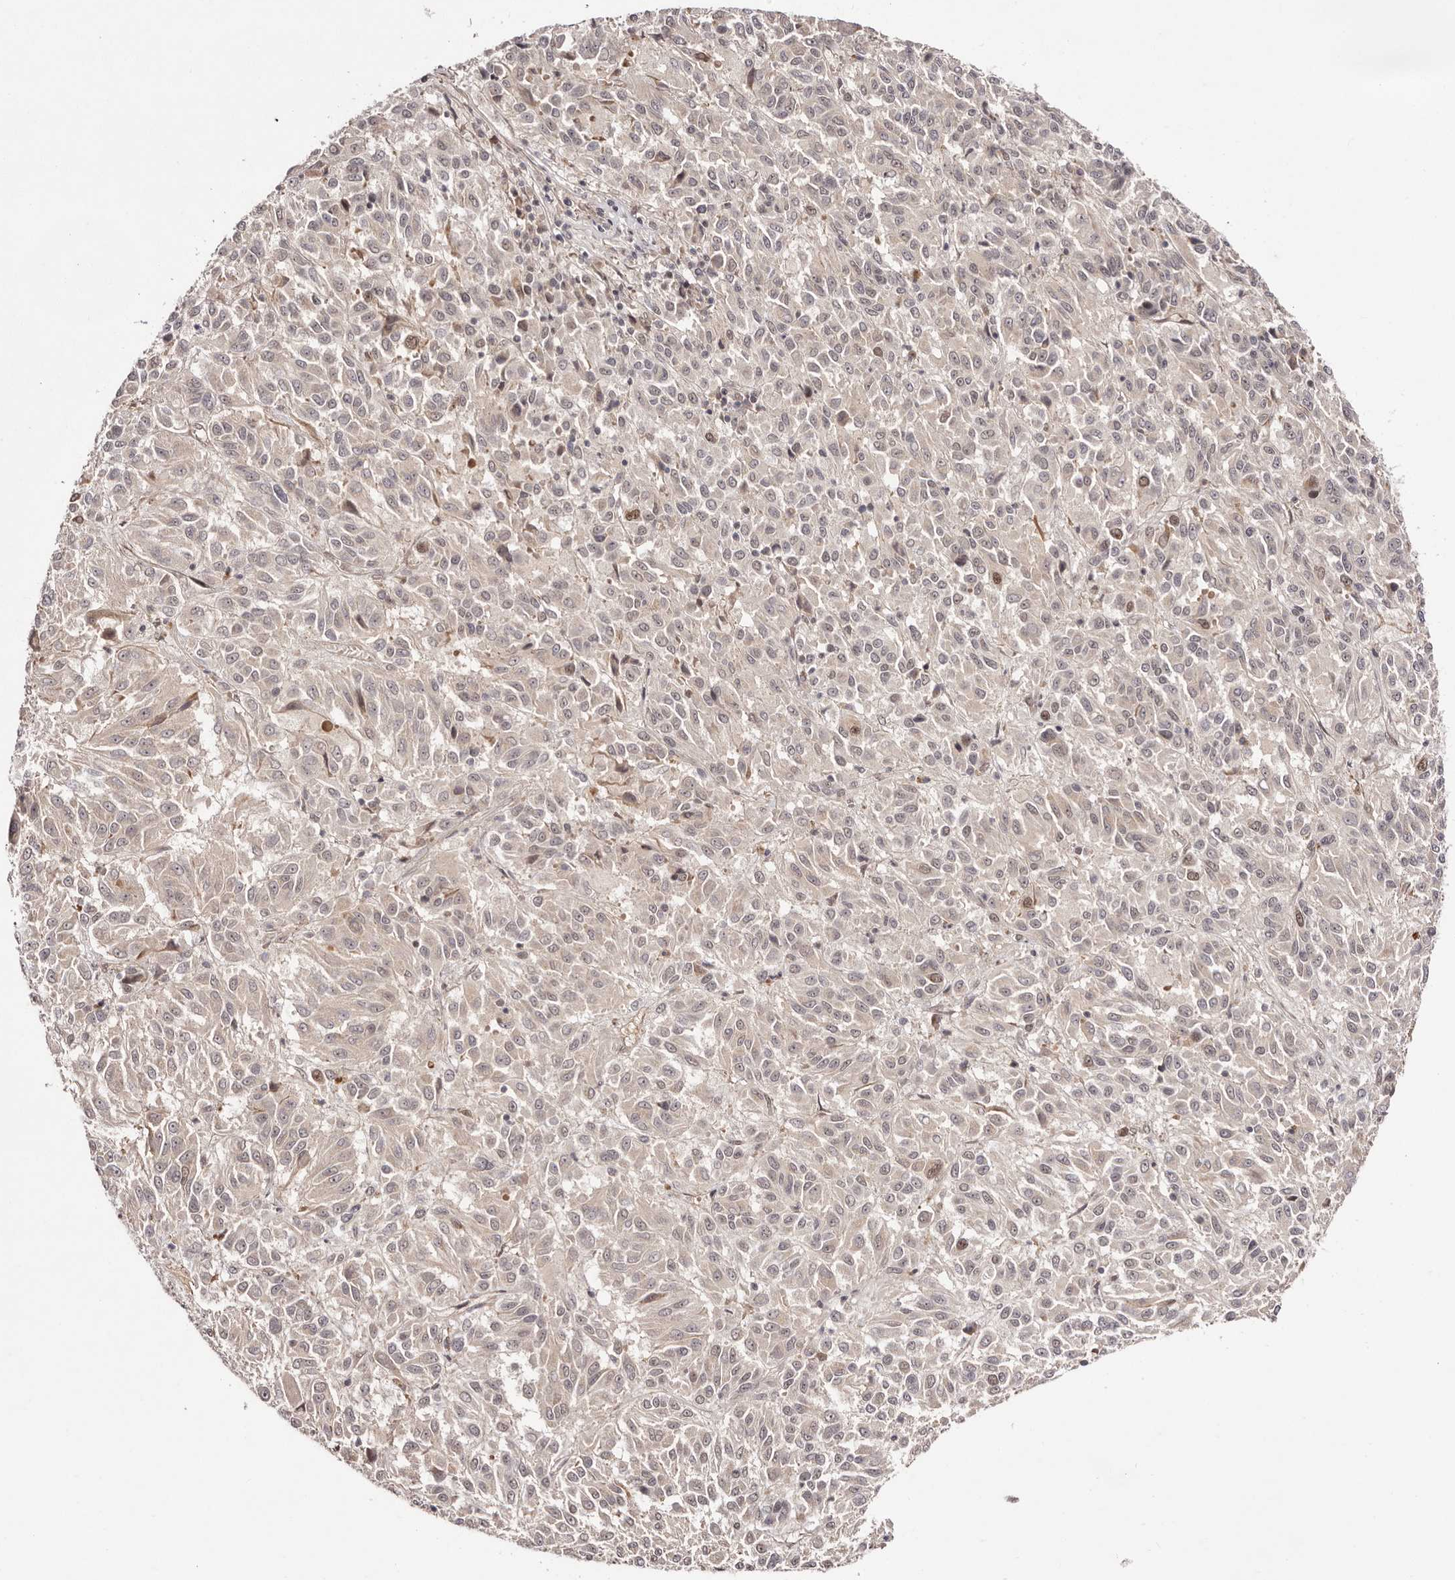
{"staining": {"intensity": "weak", "quantity": "<25%", "location": "nuclear"}, "tissue": "melanoma", "cell_type": "Tumor cells", "image_type": "cancer", "snomed": [{"axis": "morphology", "description": "Malignant melanoma, Metastatic site"}, {"axis": "topography", "description": "Lung"}], "caption": "Tumor cells are negative for protein expression in human melanoma. (DAB immunohistochemistry with hematoxylin counter stain).", "gene": "EGR3", "patient": {"sex": "male", "age": 64}}